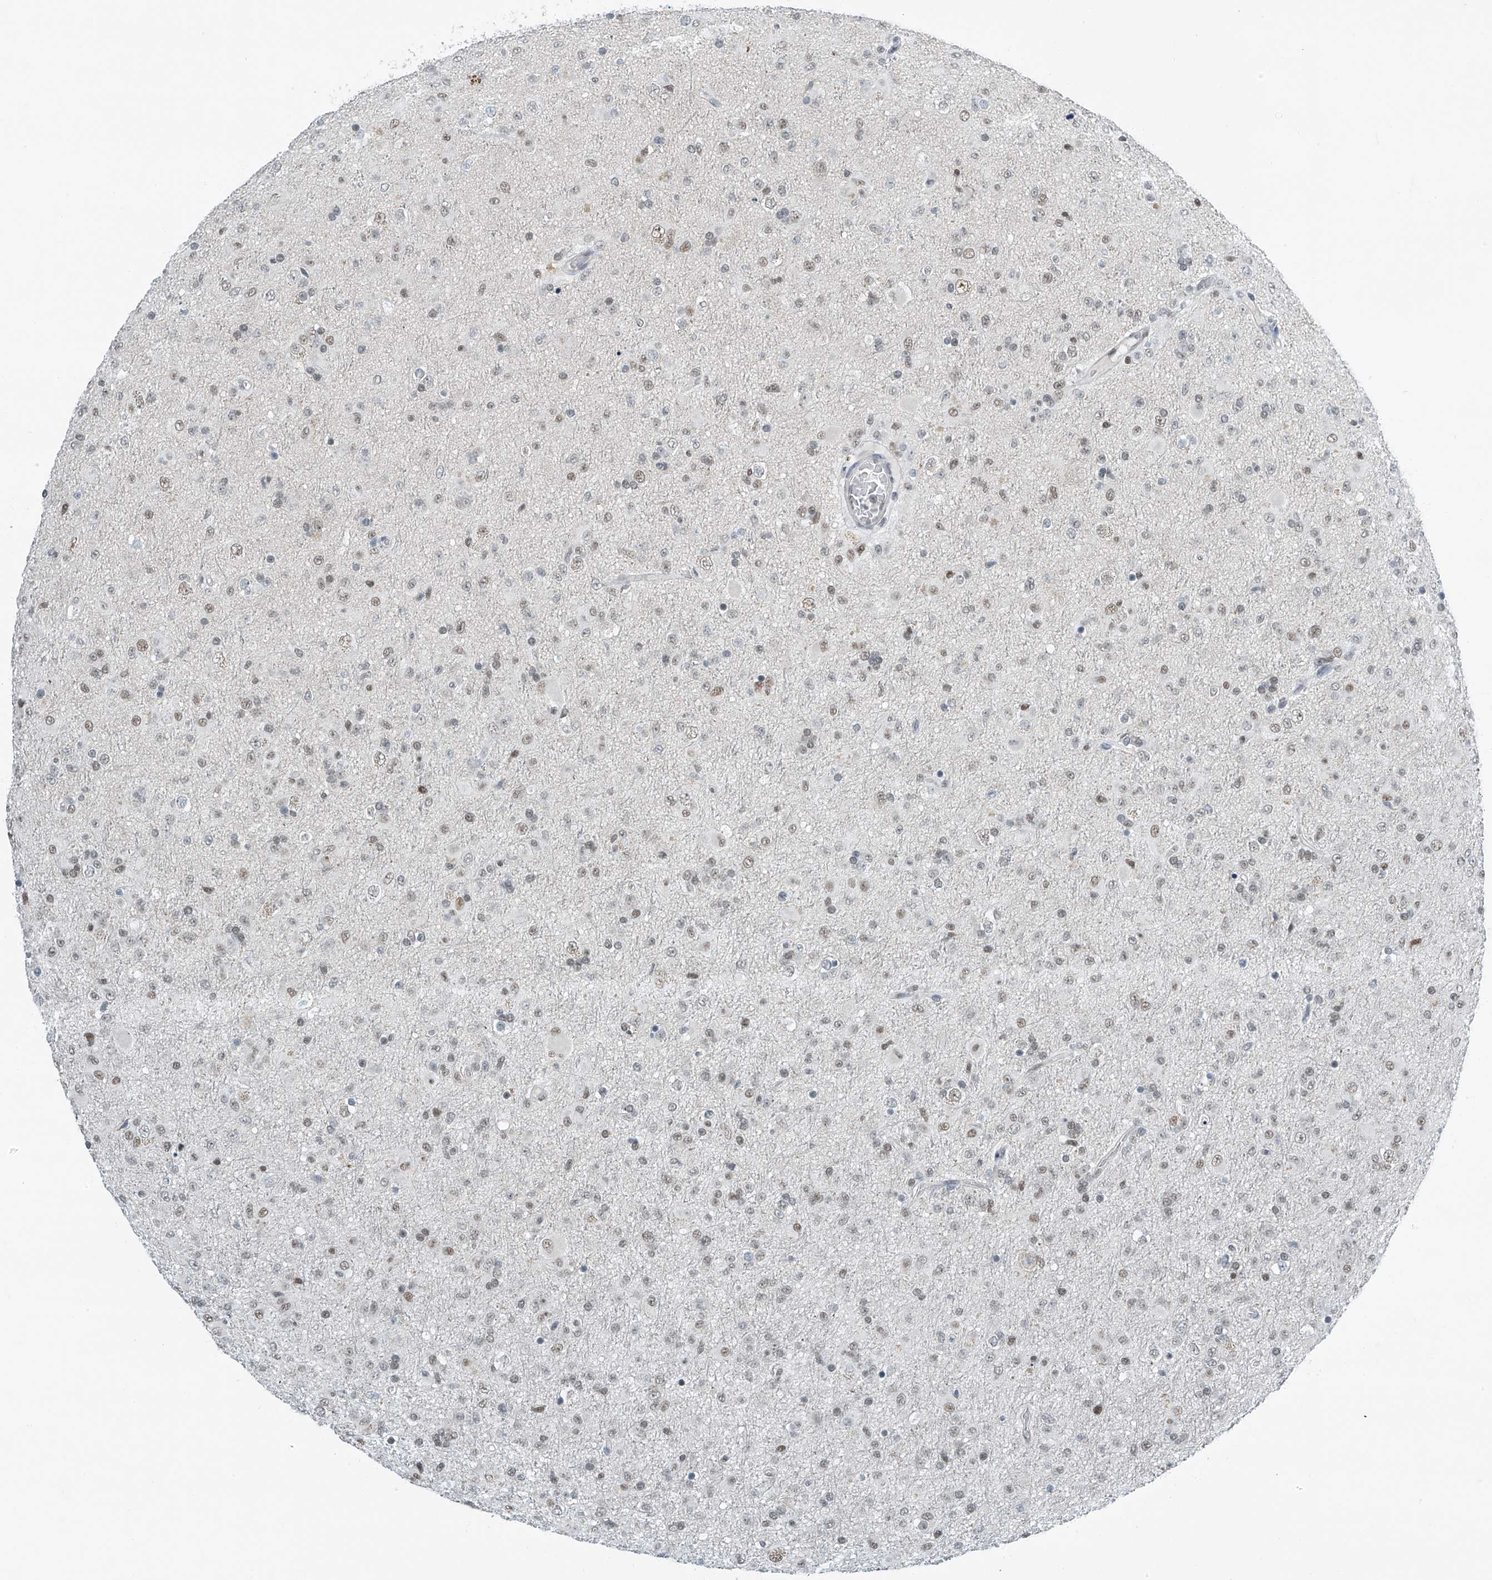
{"staining": {"intensity": "weak", "quantity": ">75%", "location": "nuclear"}, "tissue": "glioma", "cell_type": "Tumor cells", "image_type": "cancer", "snomed": [{"axis": "morphology", "description": "Glioma, malignant, Low grade"}, {"axis": "topography", "description": "Brain"}], "caption": "IHC of human glioma displays low levels of weak nuclear positivity in approximately >75% of tumor cells.", "gene": "TAF8", "patient": {"sex": "male", "age": 65}}